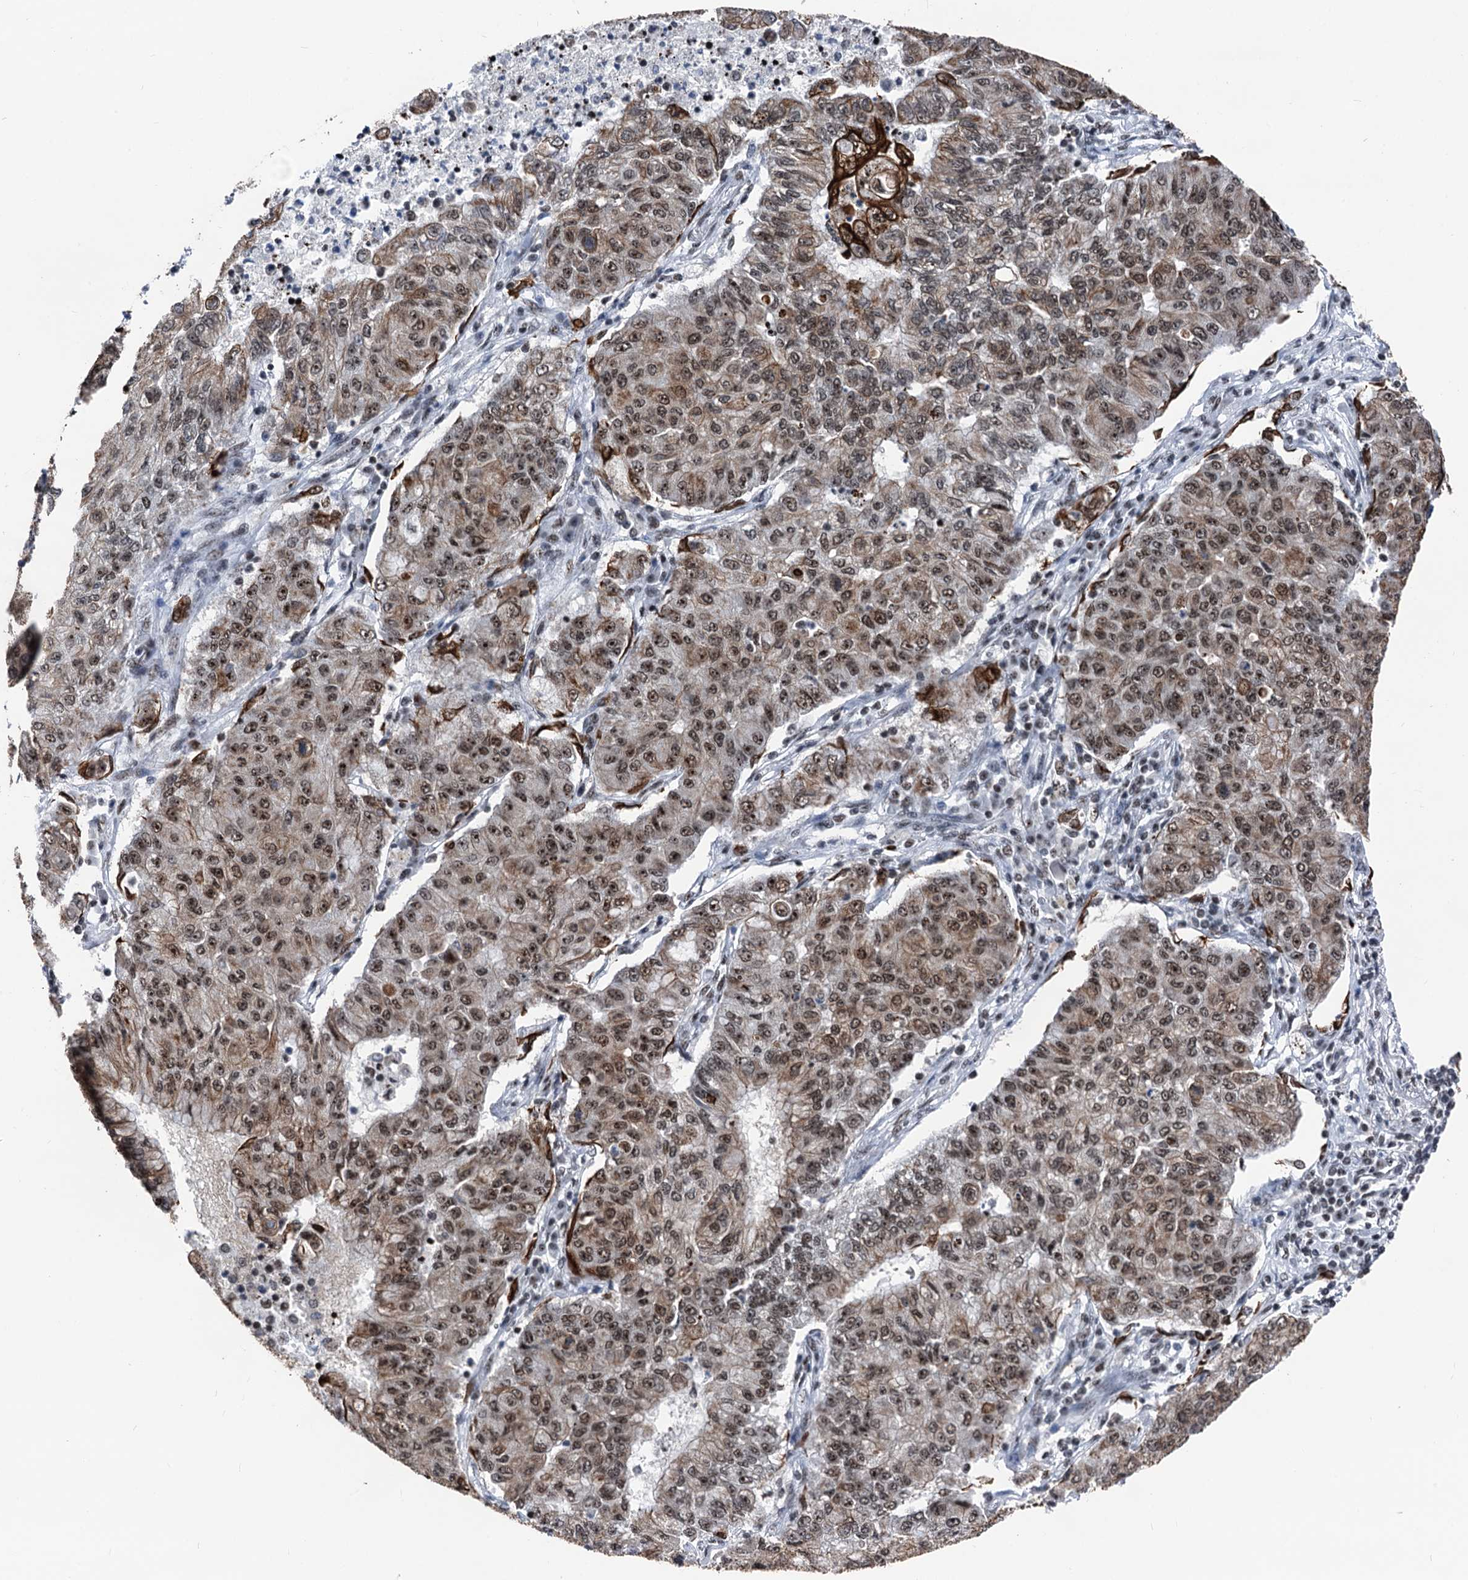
{"staining": {"intensity": "moderate", "quantity": ">75%", "location": "cytoplasmic/membranous,nuclear"}, "tissue": "lung cancer", "cell_type": "Tumor cells", "image_type": "cancer", "snomed": [{"axis": "morphology", "description": "Squamous cell carcinoma, NOS"}, {"axis": "topography", "description": "Lung"}], "caption": "Immunohistochemistry (DAB) staining of human lung cancer (squamous cell carcinoma) exhibits moderate cytoplasmic/membranous and nuclear protein expression in about >75% of tumor cells.", "gene": "DDX23", "patient": {"sex": "male", "age": 74}}